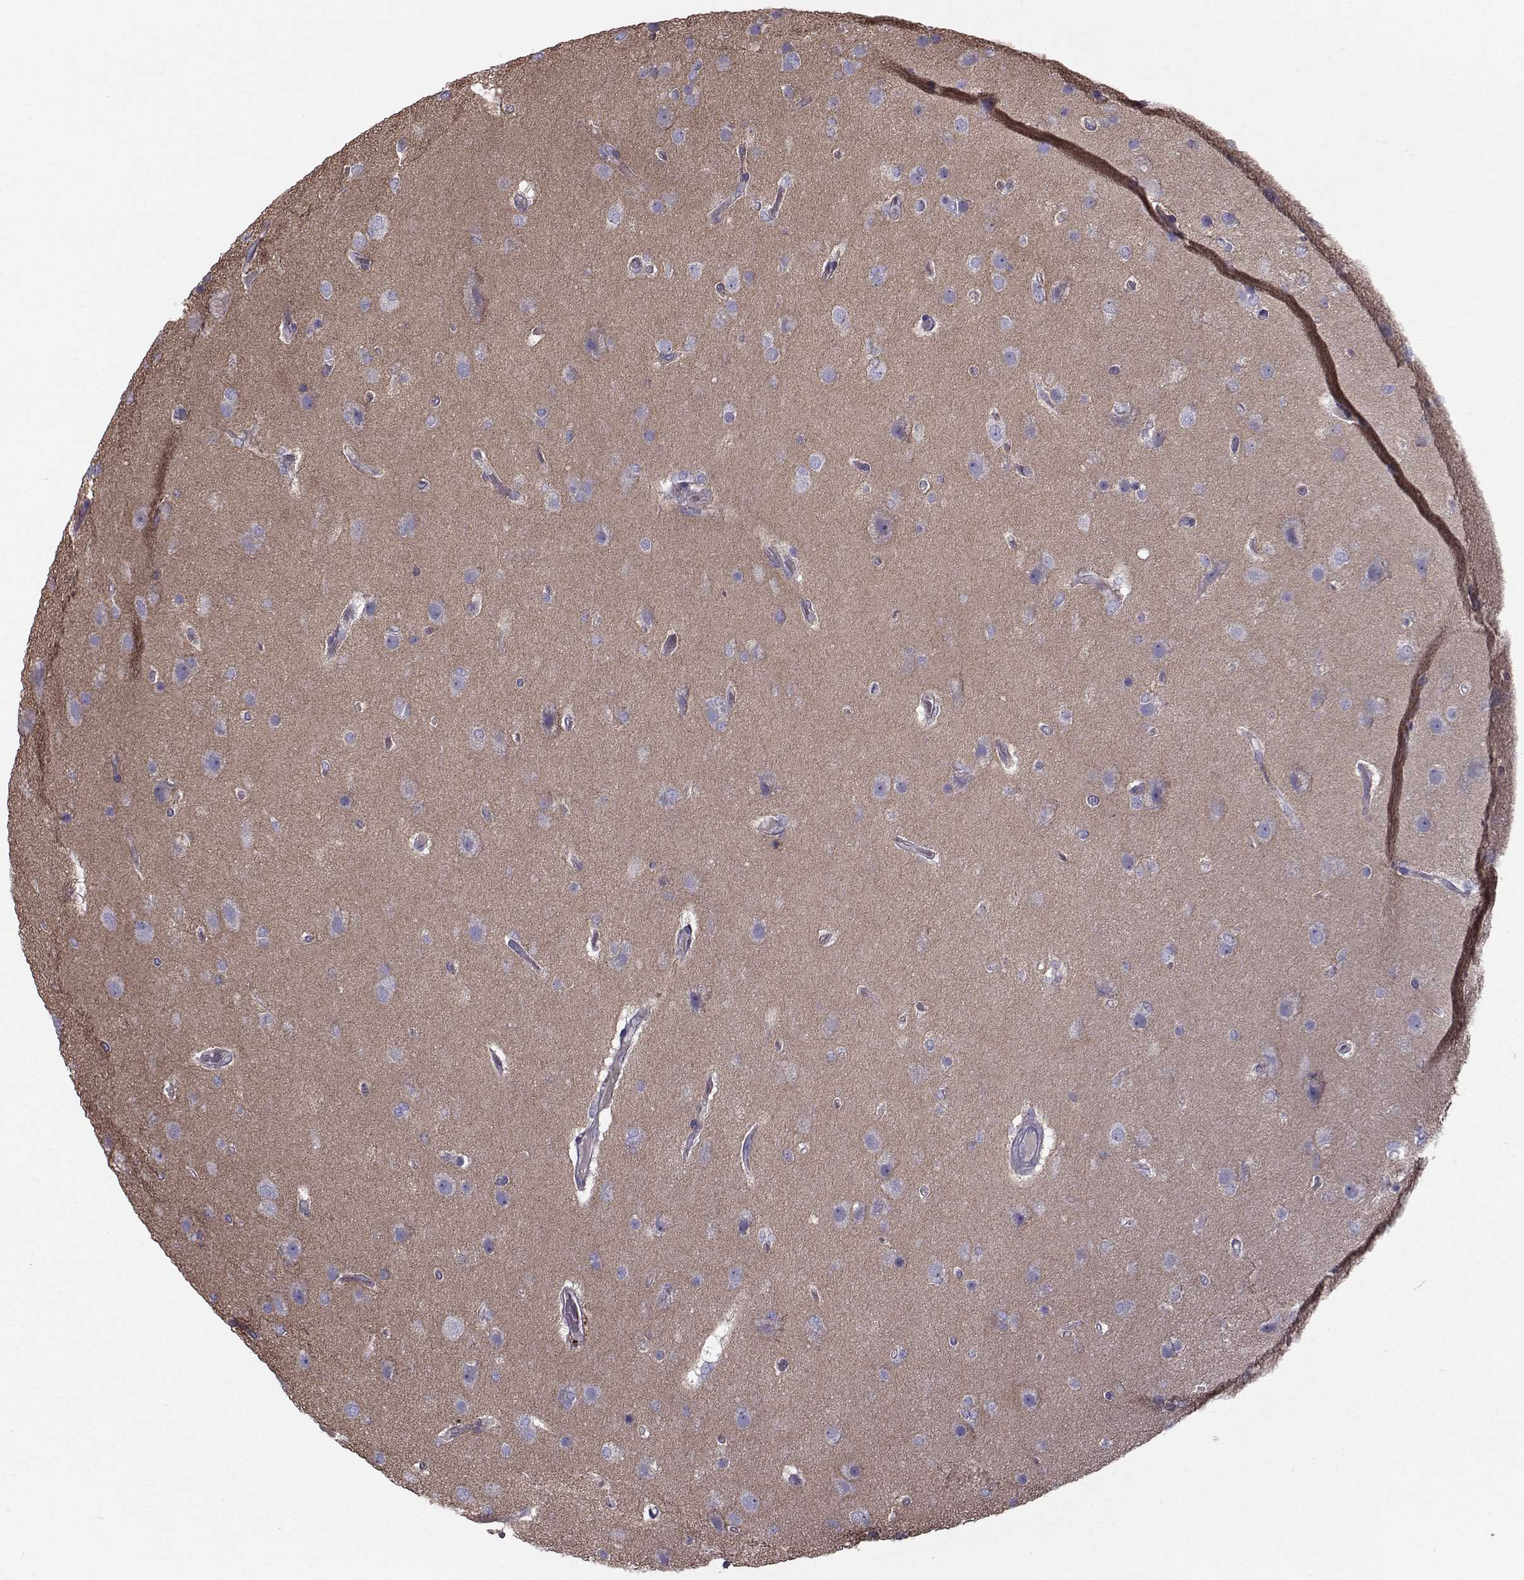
{"staining": {"intensity": "negative", "quantity": "none", "location": "none"}, "tissue": "glioma", "cell_type": "Tumor cells", "image_type": "cancer", "snomed": [{"axis": "morphology", "description": "Glioma, malignant, High grade"}, {"axis": "topography", "description": "Brain"}], "caption": "Tumor cells are negative for brown protein staining in malignant glioma (high-grade).", "gene": "QPCT", "patient": {"sex": "female", "age": 61}}